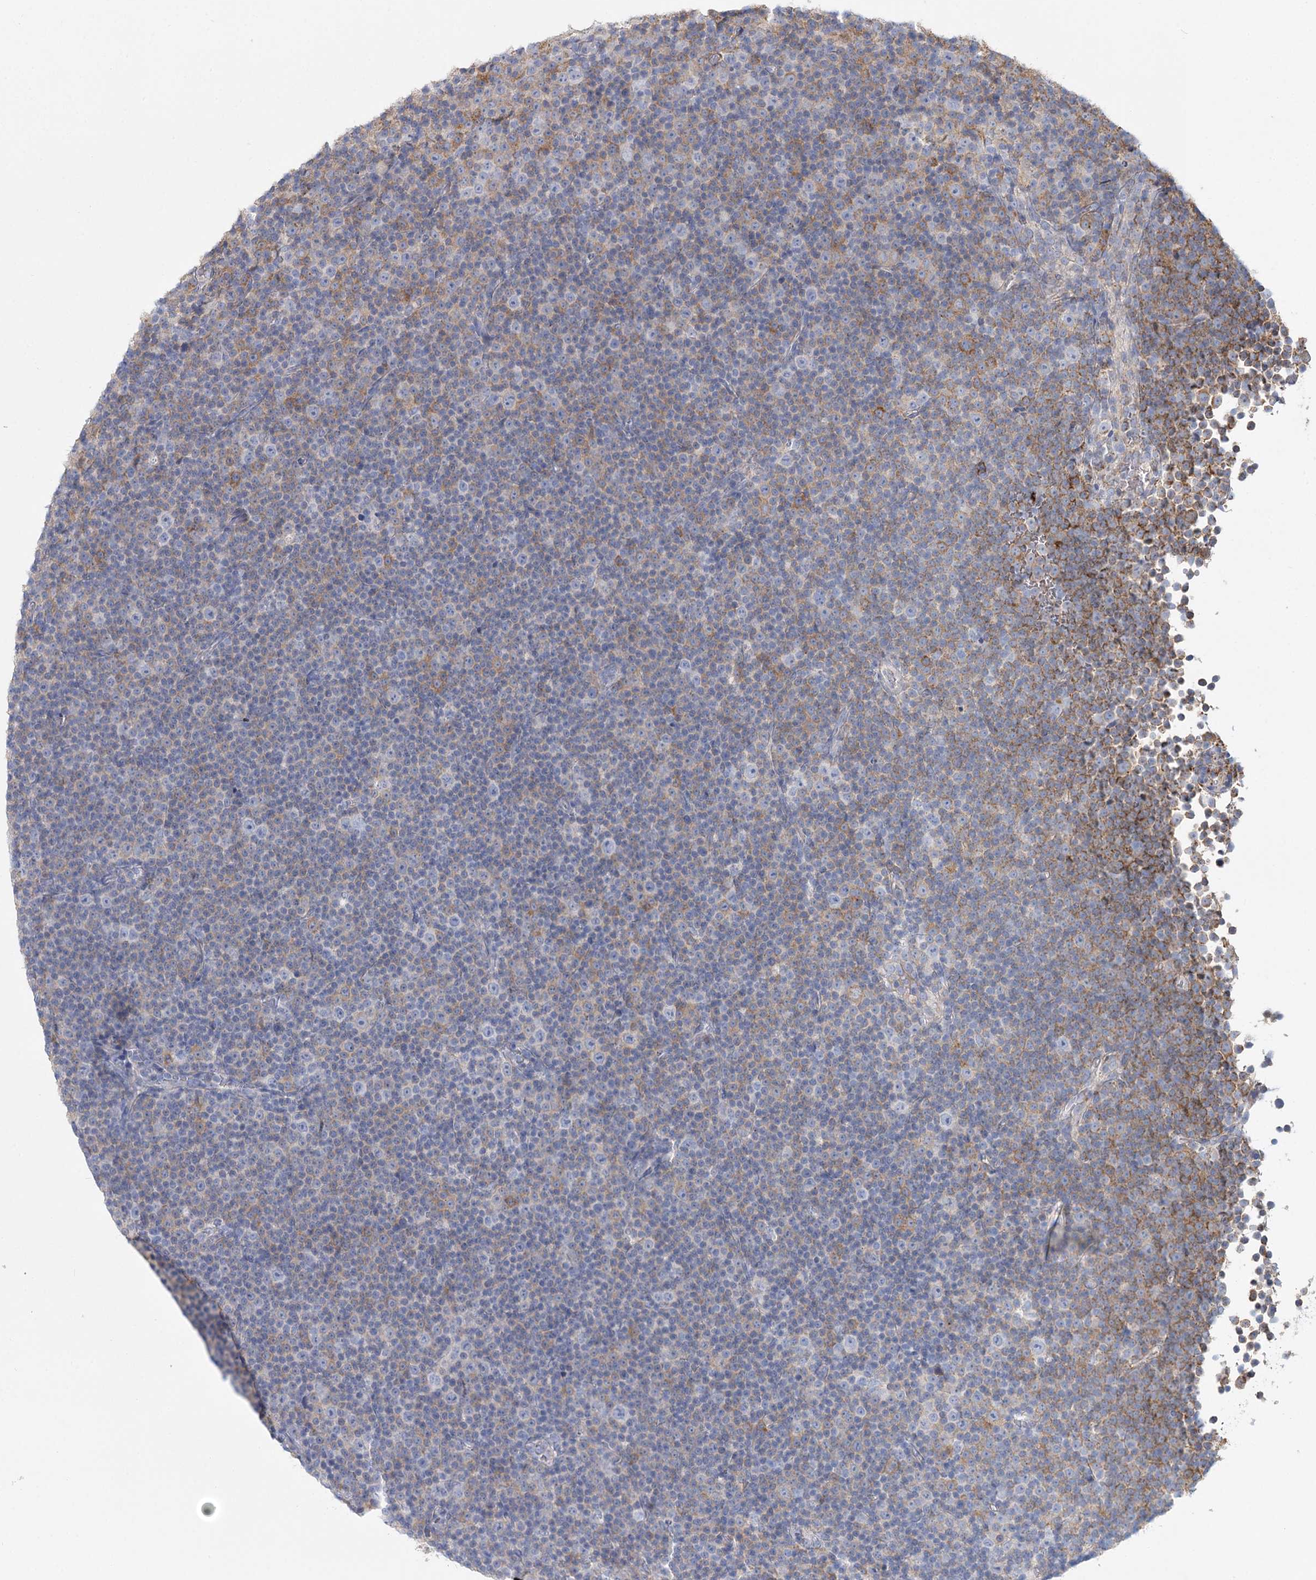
{"staining": {"intensity": "moderate", "quantity": "<25%", "location": "cytoplasmic/membranous"}, "tissue": "lymphoma", "cell_type": "Tumor cells", "image_type": "cancer", "snomed": [{"axis": "morphology", "description": "Malignant lymphoma, non-Hodgkin's type, Low grade"}, {"axis": "topography", "description": "Lymph node"}], "caption": "A high-resolution image shows immunohistochemistry (IHC) staining of lymphoma, which displays moderate cytoplasmic/membranous positivity in approximately <25% of tumor cells.", "gene": "ARHGAP44", "patient": {"sex": "female", "age": 67}}